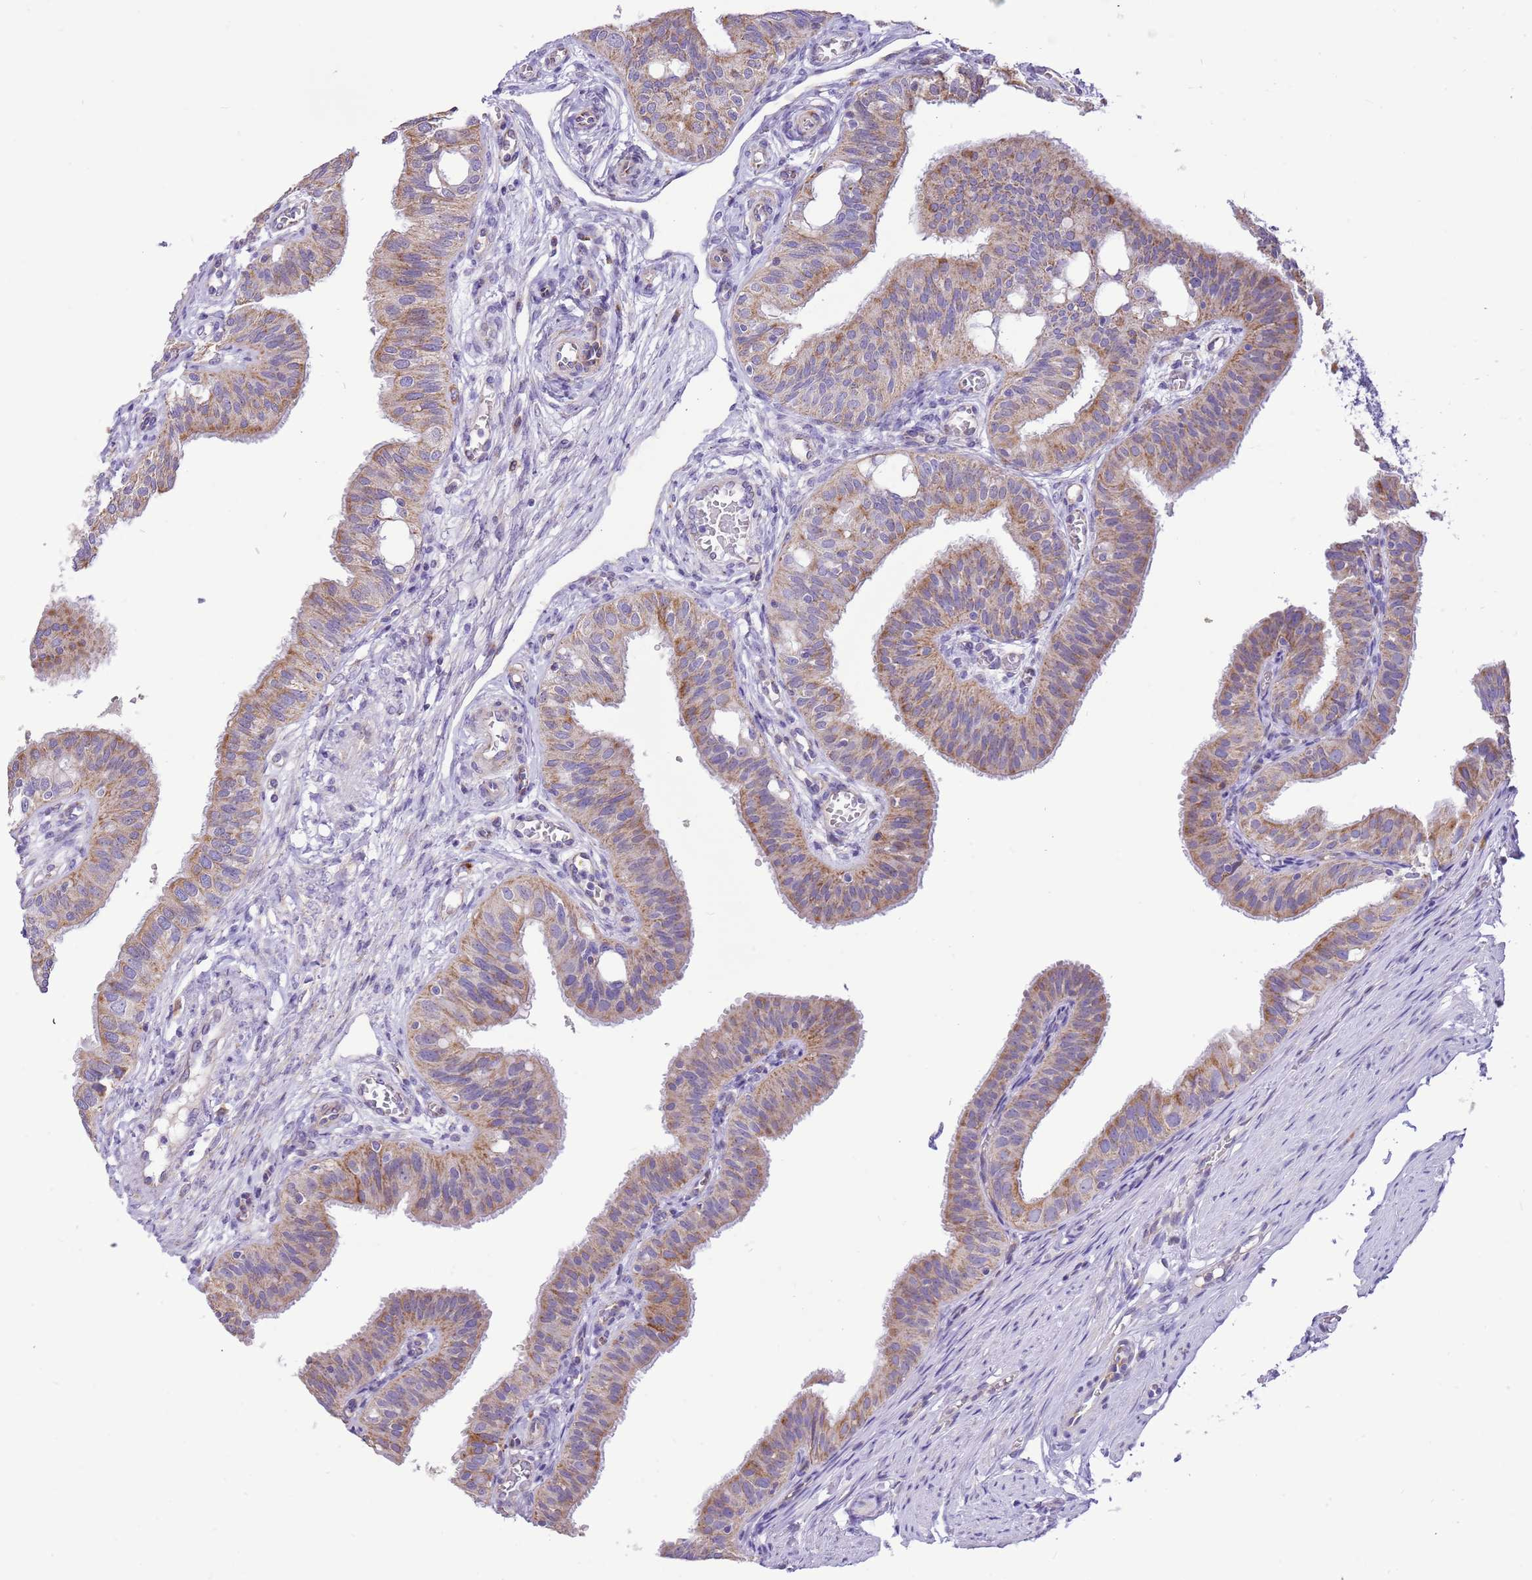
{"staining": {"intensity": "moderate", "quantity": "25%-75%", "location": "cytoplasmic/membranous"}, "tissue": "fallopian tube", "cell_type": "Glandular cells", "image_type": "normal", "snomed": [{"axis": "morphology", "description": "Normal tissue, NOS"}, {"axis": "topography", "description": "Fallopian tube"}, {"axis": "topography", "description": "Ovary"}], "caption": "The image exhibits staining of benign fallopian tube, revealing moderate cytoplasmic/membranous protein positivity (brown color) within glandular cells.", "gene": "COX17", "patient": {"sex": "female", "age": 42}}